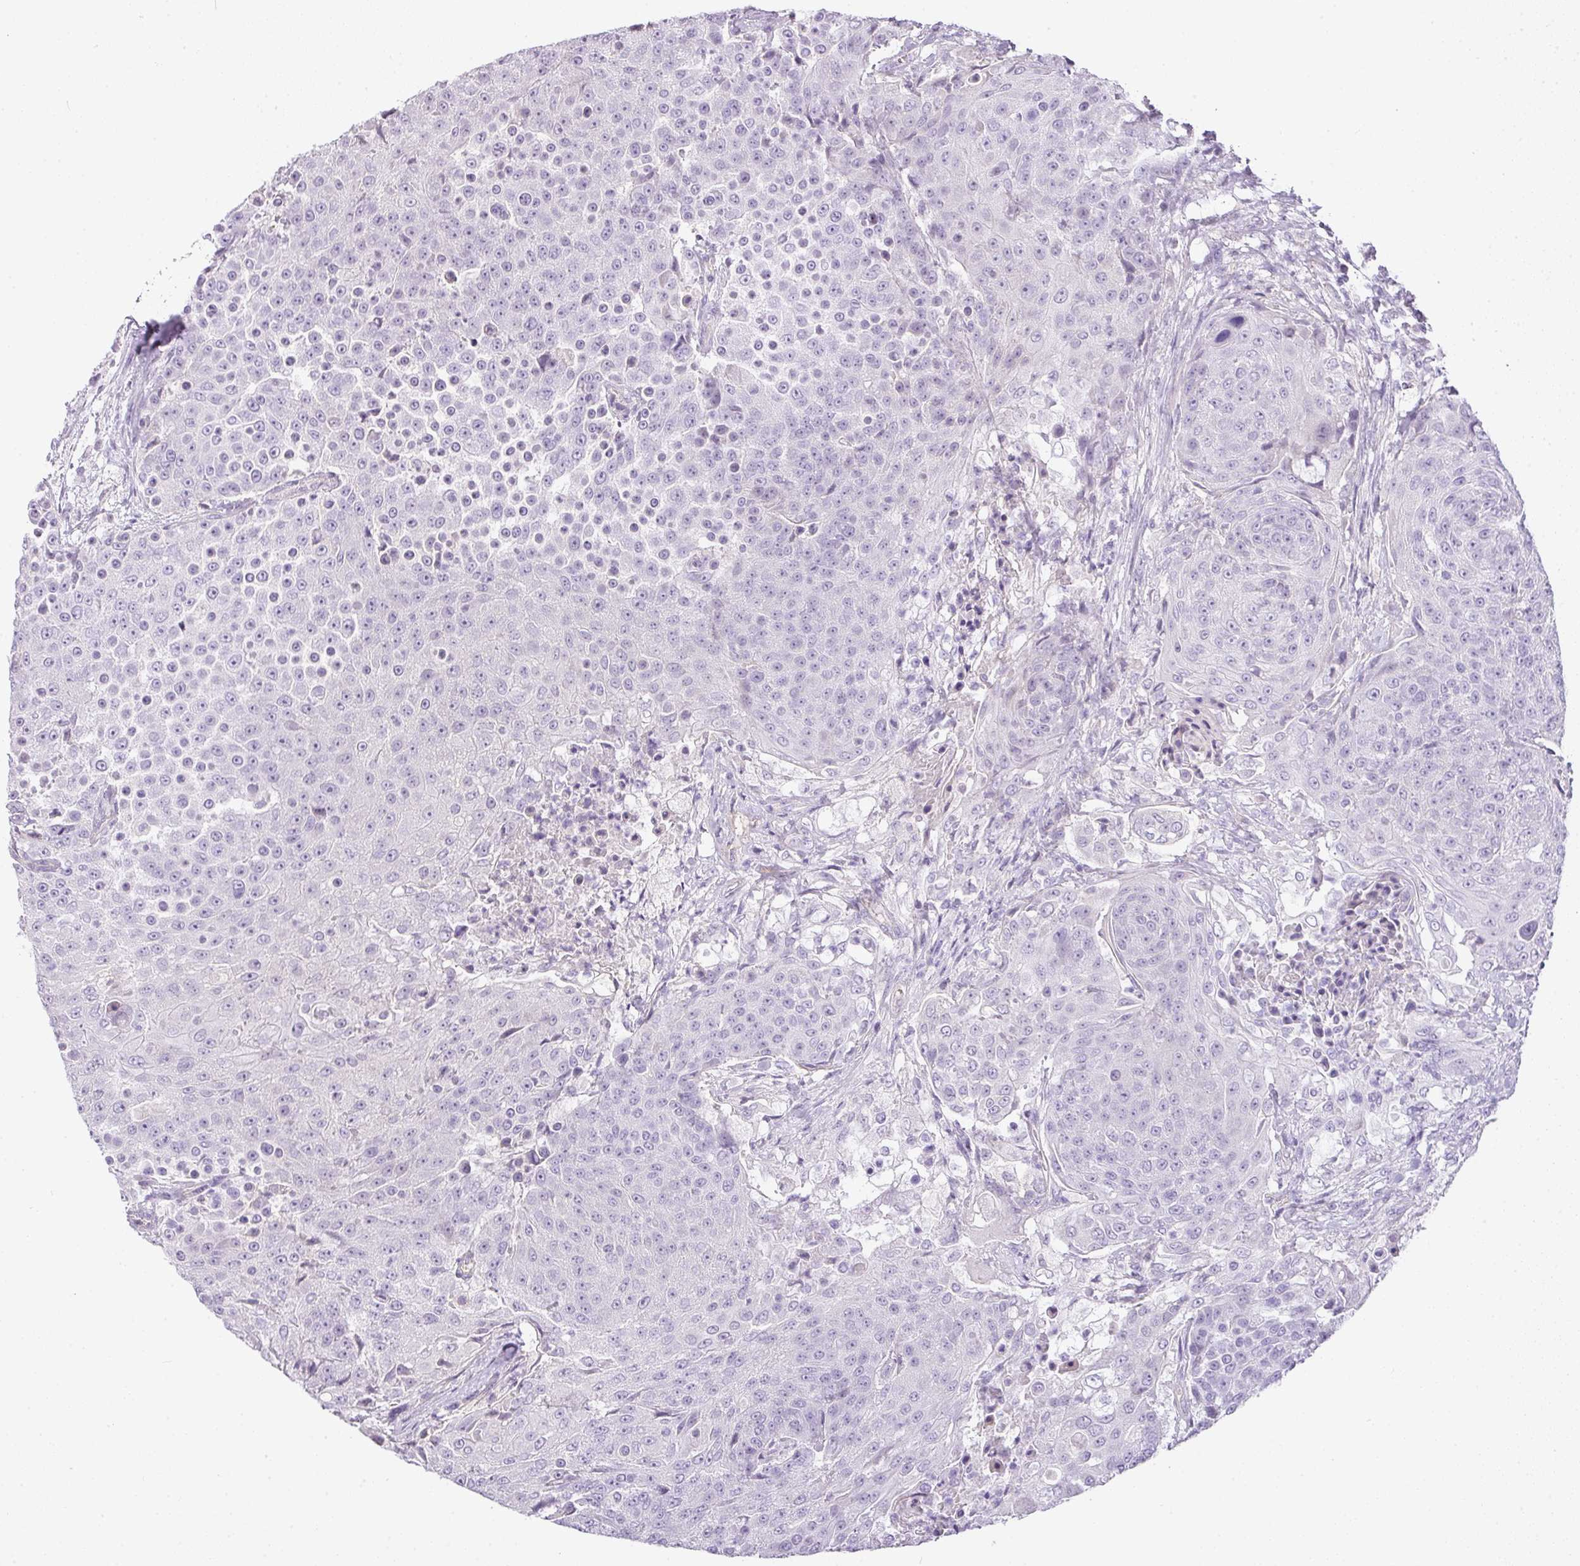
{"staining": {"intensity": "negative", "quantity": "none", "location": "none"}, "tissue": "urothelial cancer", "cell_type": "Tumor cells", "image_type": "cancer", "snomed": [{"axis": "morphology", "description": "Urothelial carcinoma, High grade"}, {"axis": "topography", "description": "Urinary bladder"}], "caption": "High power microscopy histopathology image of an immunohistochemistry (IHC) image of urothelial carcinoma (high-grade), revealing no significant staining in tumor cells.", "gene": "RAX2", "patient": {"sex": "female", "age": 63}}